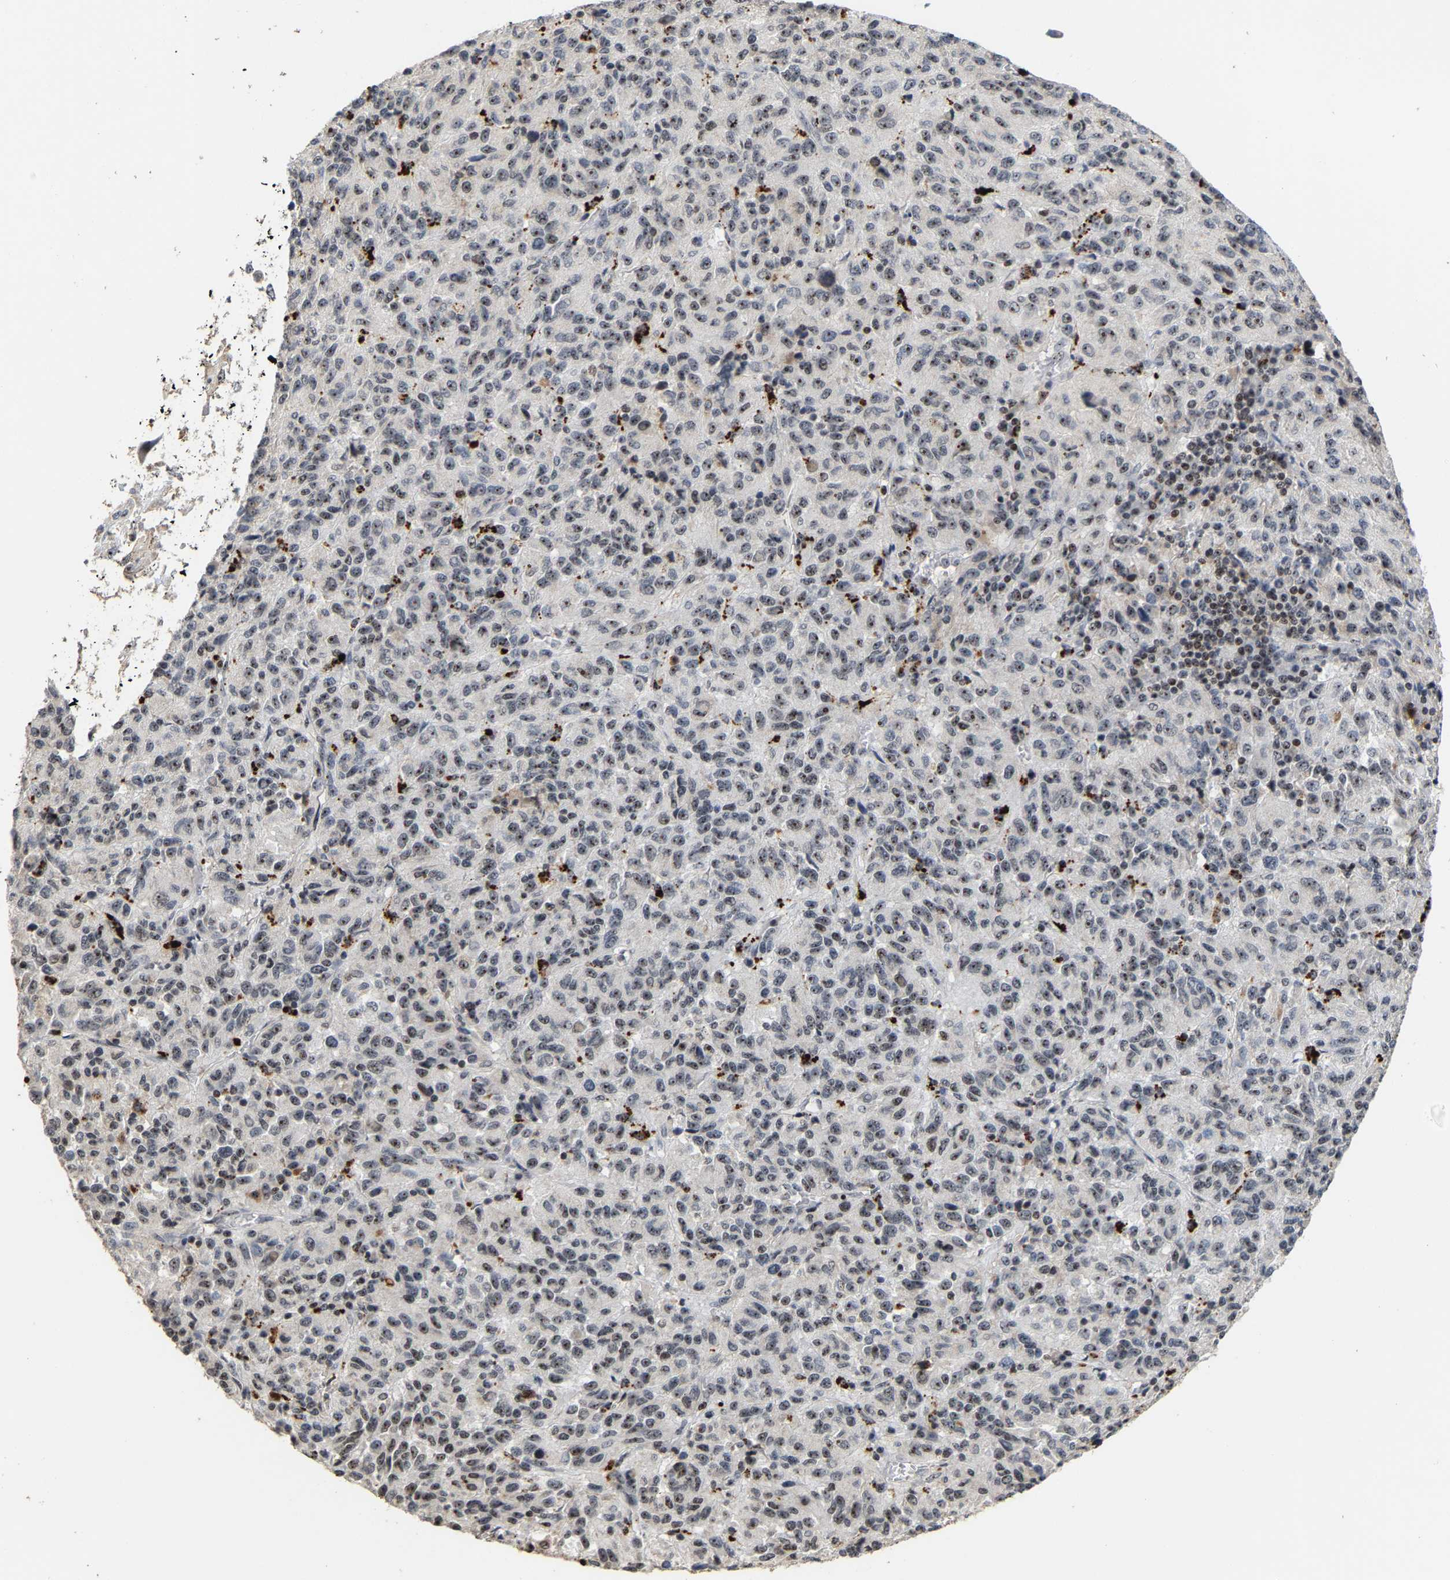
{"staining": {"intensity": "moderate", "quantity": "25%-75%", "location": "nuclear"}, "tissue": "melanoma", "cell_type": "Tumor cells", "image_type": "cancer", "snomed": [{"axis": "morphology", "description": "Malignant melanoma, Metastatic site"}, {"axis": "topography", "description": "Lung"}], "caption": "DAB (3,3'-diaminobenzidine) immunohistochemical staining of melanoma exhibits moderate nuclear protein staining in approximately 25%-75% of tumor cells.", "gene": "NOP58", "patient": {"sex": "male", "age": 64}}